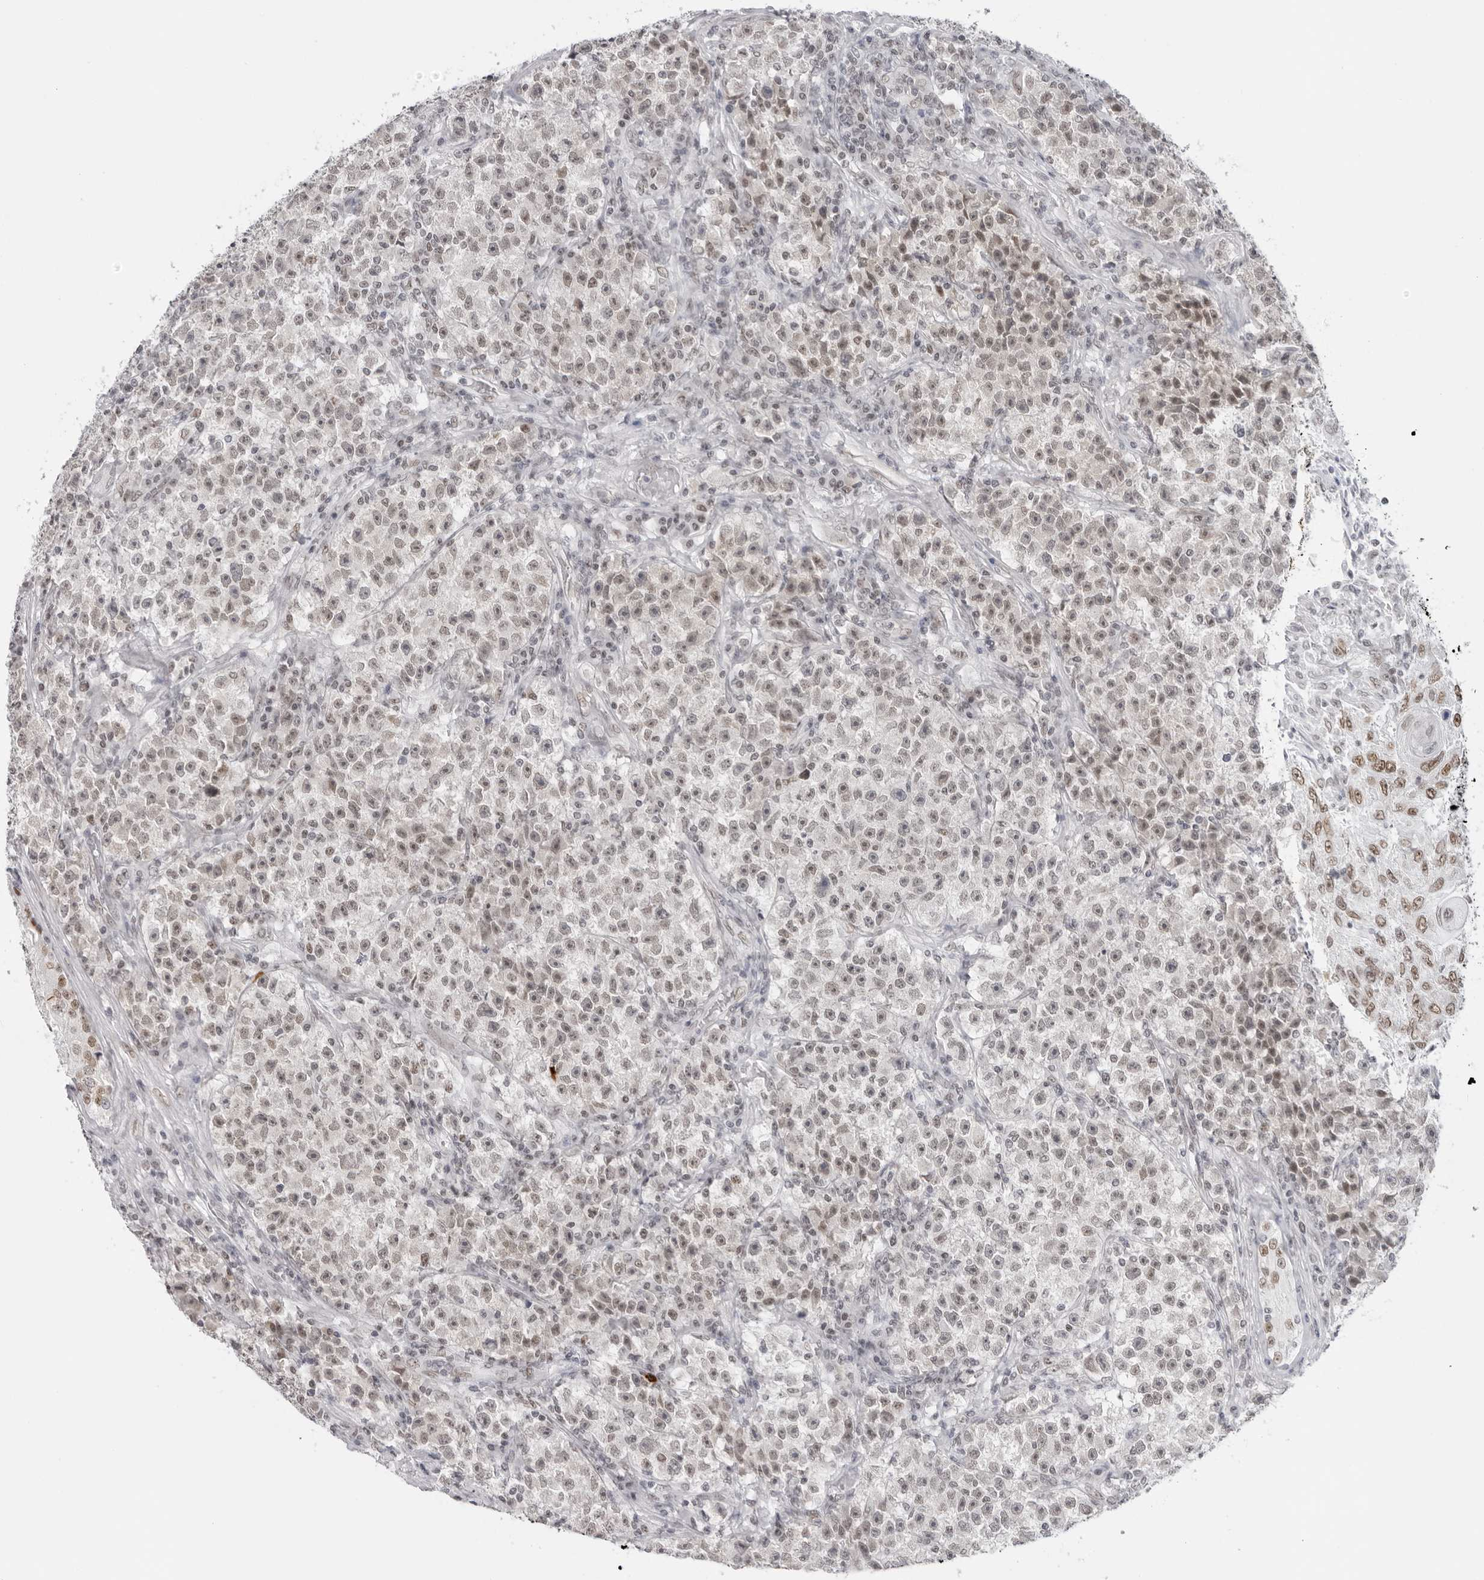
{"staining": {"intensity": "weak", "quantity": "<25%", "location": "nuclear"}, "tissue": "testis cancer", "cell_type": "Tumor cells", "image_type": "cancer", "snomed": [{"axis": "morphology", "description": "Seminoma, NOS"}, {"axis": "topography", "description": "Testis"}], "caption": "An immunohistochemistry (IHC) photomicrograph of seminoma (testis) is shown. There is no staining in tumor cells of seminoma (testis). Nuclei are stained in blue.", "gene": "FOXK2", "patient": {"sex": "male", "age": 22}}